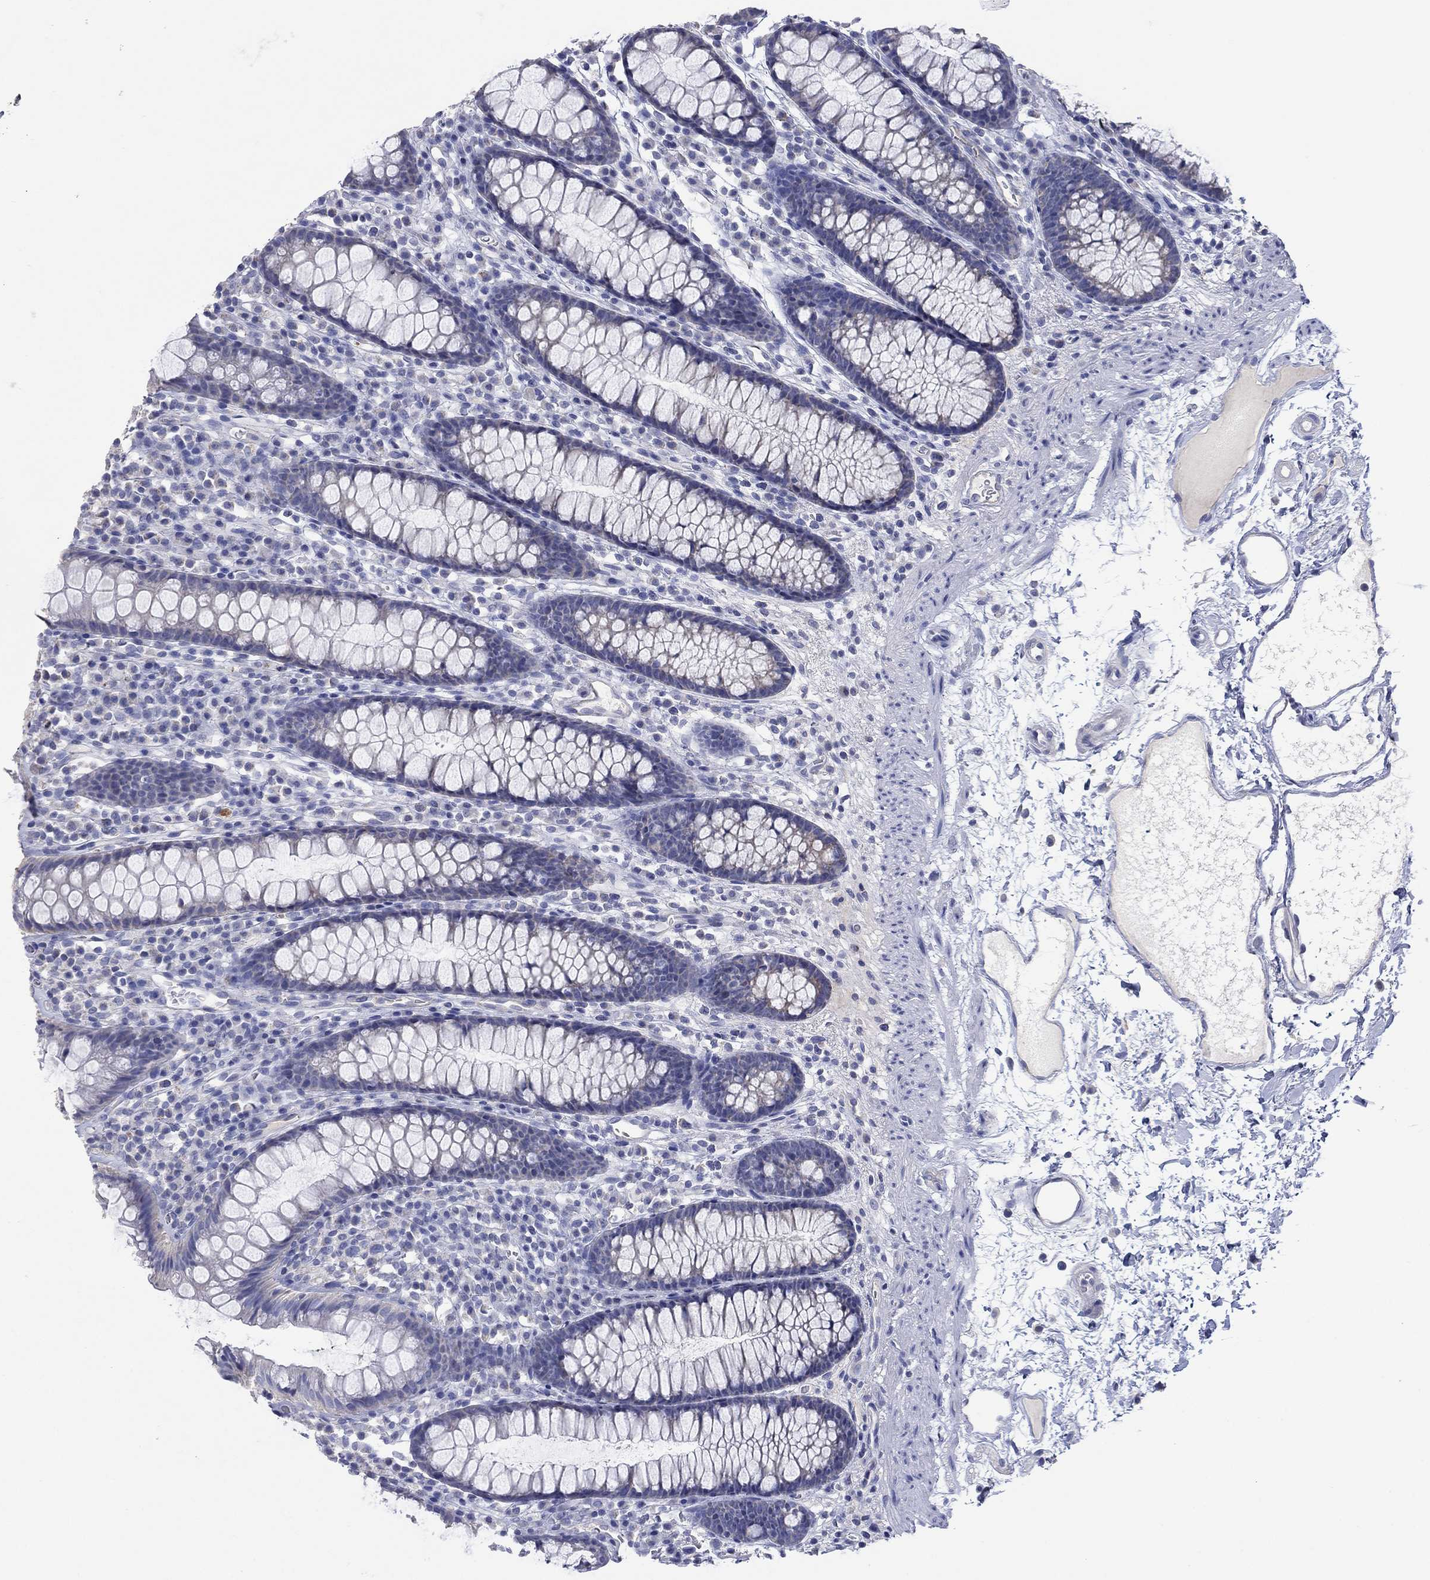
{"staining": {"intensity": "negative", "quantity": "none", "location": "none"}, "tissue": "colon", "cell_type": "Endothelial cells", "image_type": "normal", "snomed": [{"axis": "morphology", "description": "Normal tissue, NOS"}, {"axis": "topography", "description": "Colon"}], "caption": "IHC image of normal colon: colon stained with DAB reveals no significant protein expression in endothelial cells. (Immunohistochemistry (ihc), brightfield microscopy, high magnification).", "gene": "CLVS1", "patient": {"sex": "male", "age": 76}}